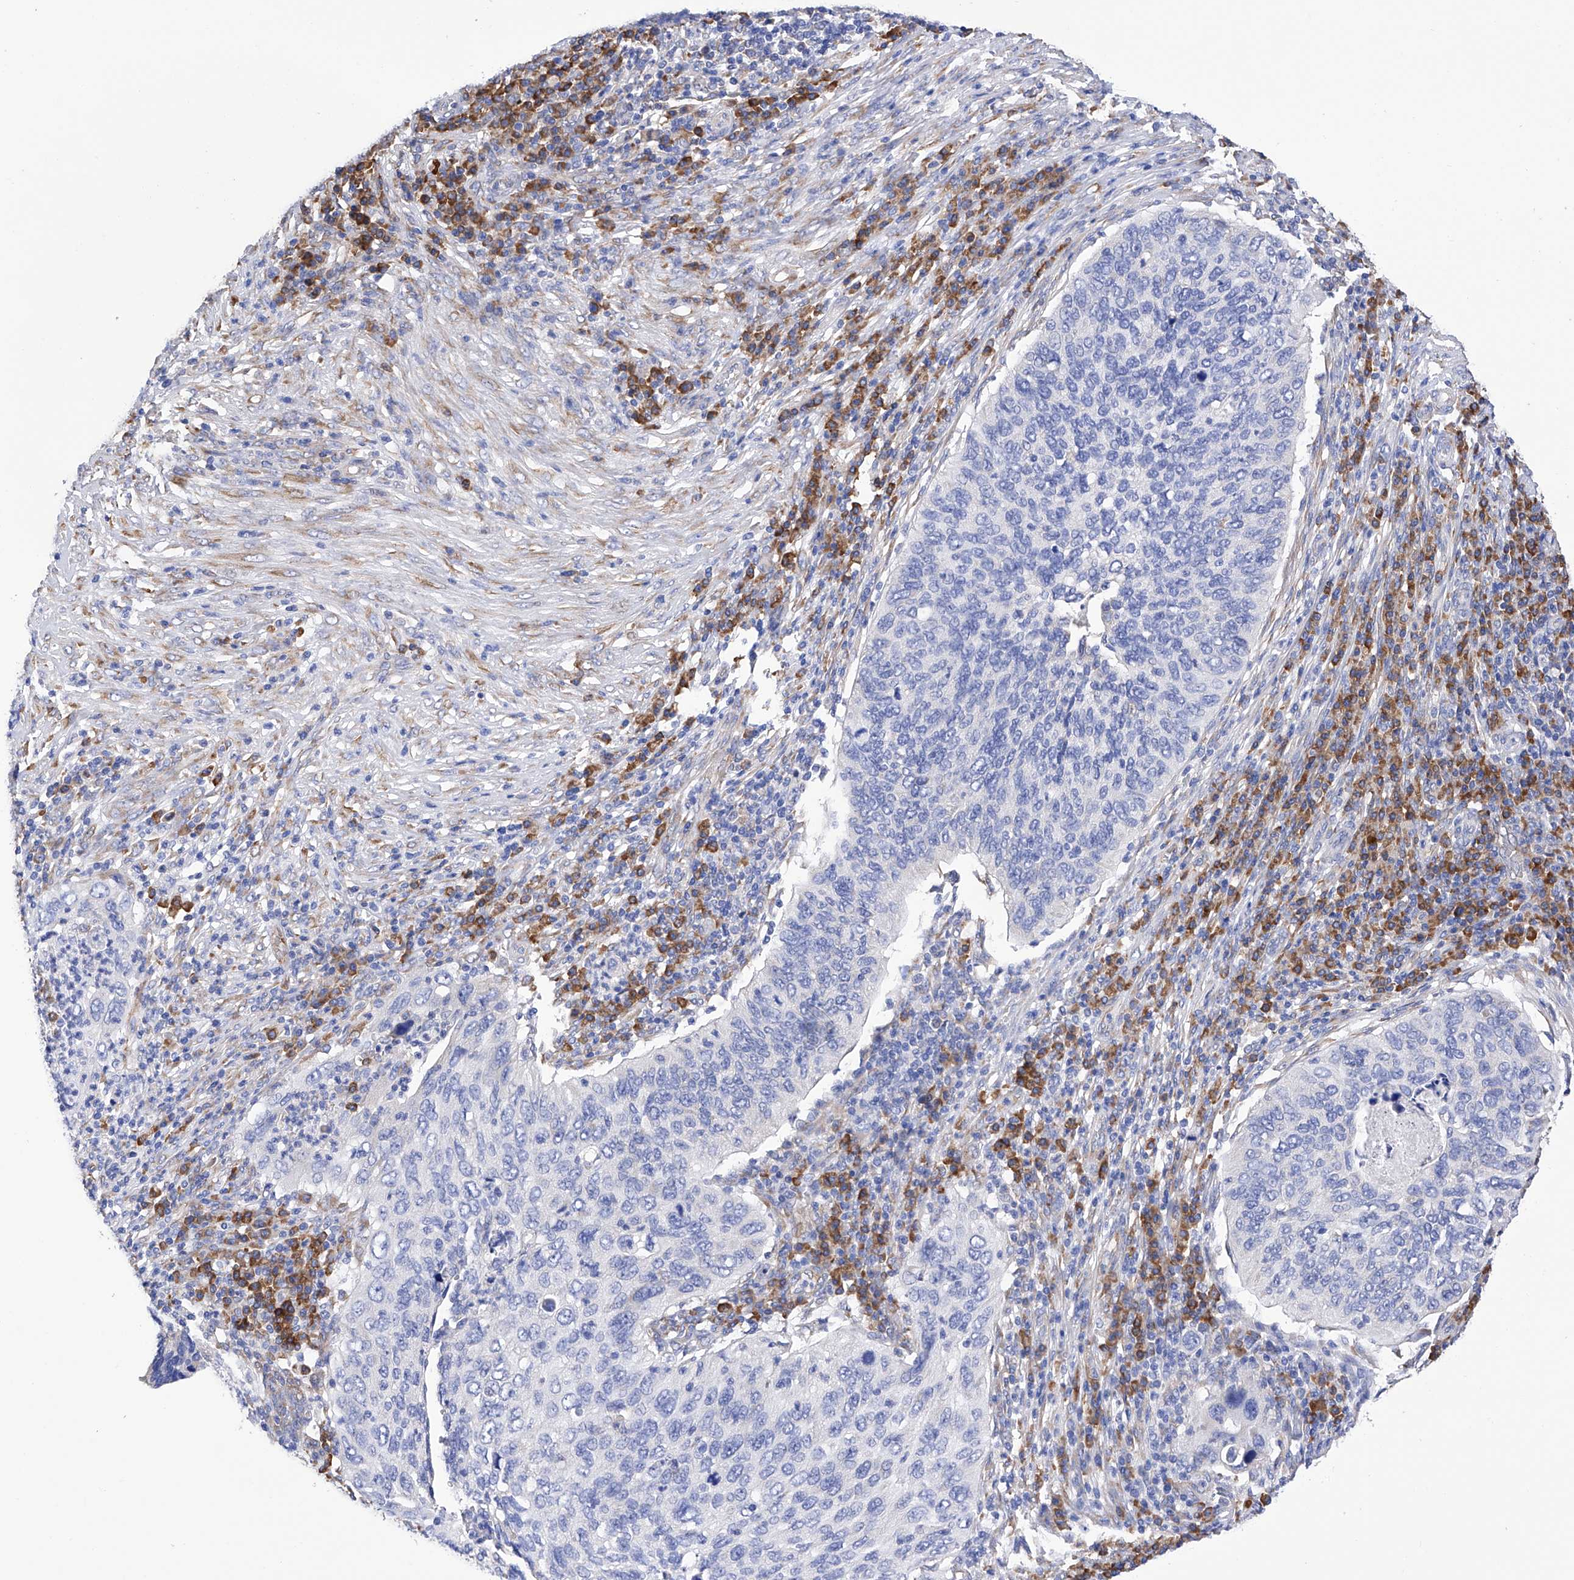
{"staining": {"intensity": "negative", "quantity": "none", "location": "none"}, "tissue": "cervical cancer", "cell_type": "Tumor cells", "image_type": "cancer", "snomed": [{"axis": "morphology", "description": "Squamous cell carcinoma, NOS"}, {"axis": "topography", "description": "Cervix"}], "caption": "A high-resolution micrograph shows immunohistochemistry staining of cervical cancer (squamous cell carcinoma), which displays no significant staining in tumor cells.", "gene": "PDIA5", "patient": {"sex": "female", "age": 38}}